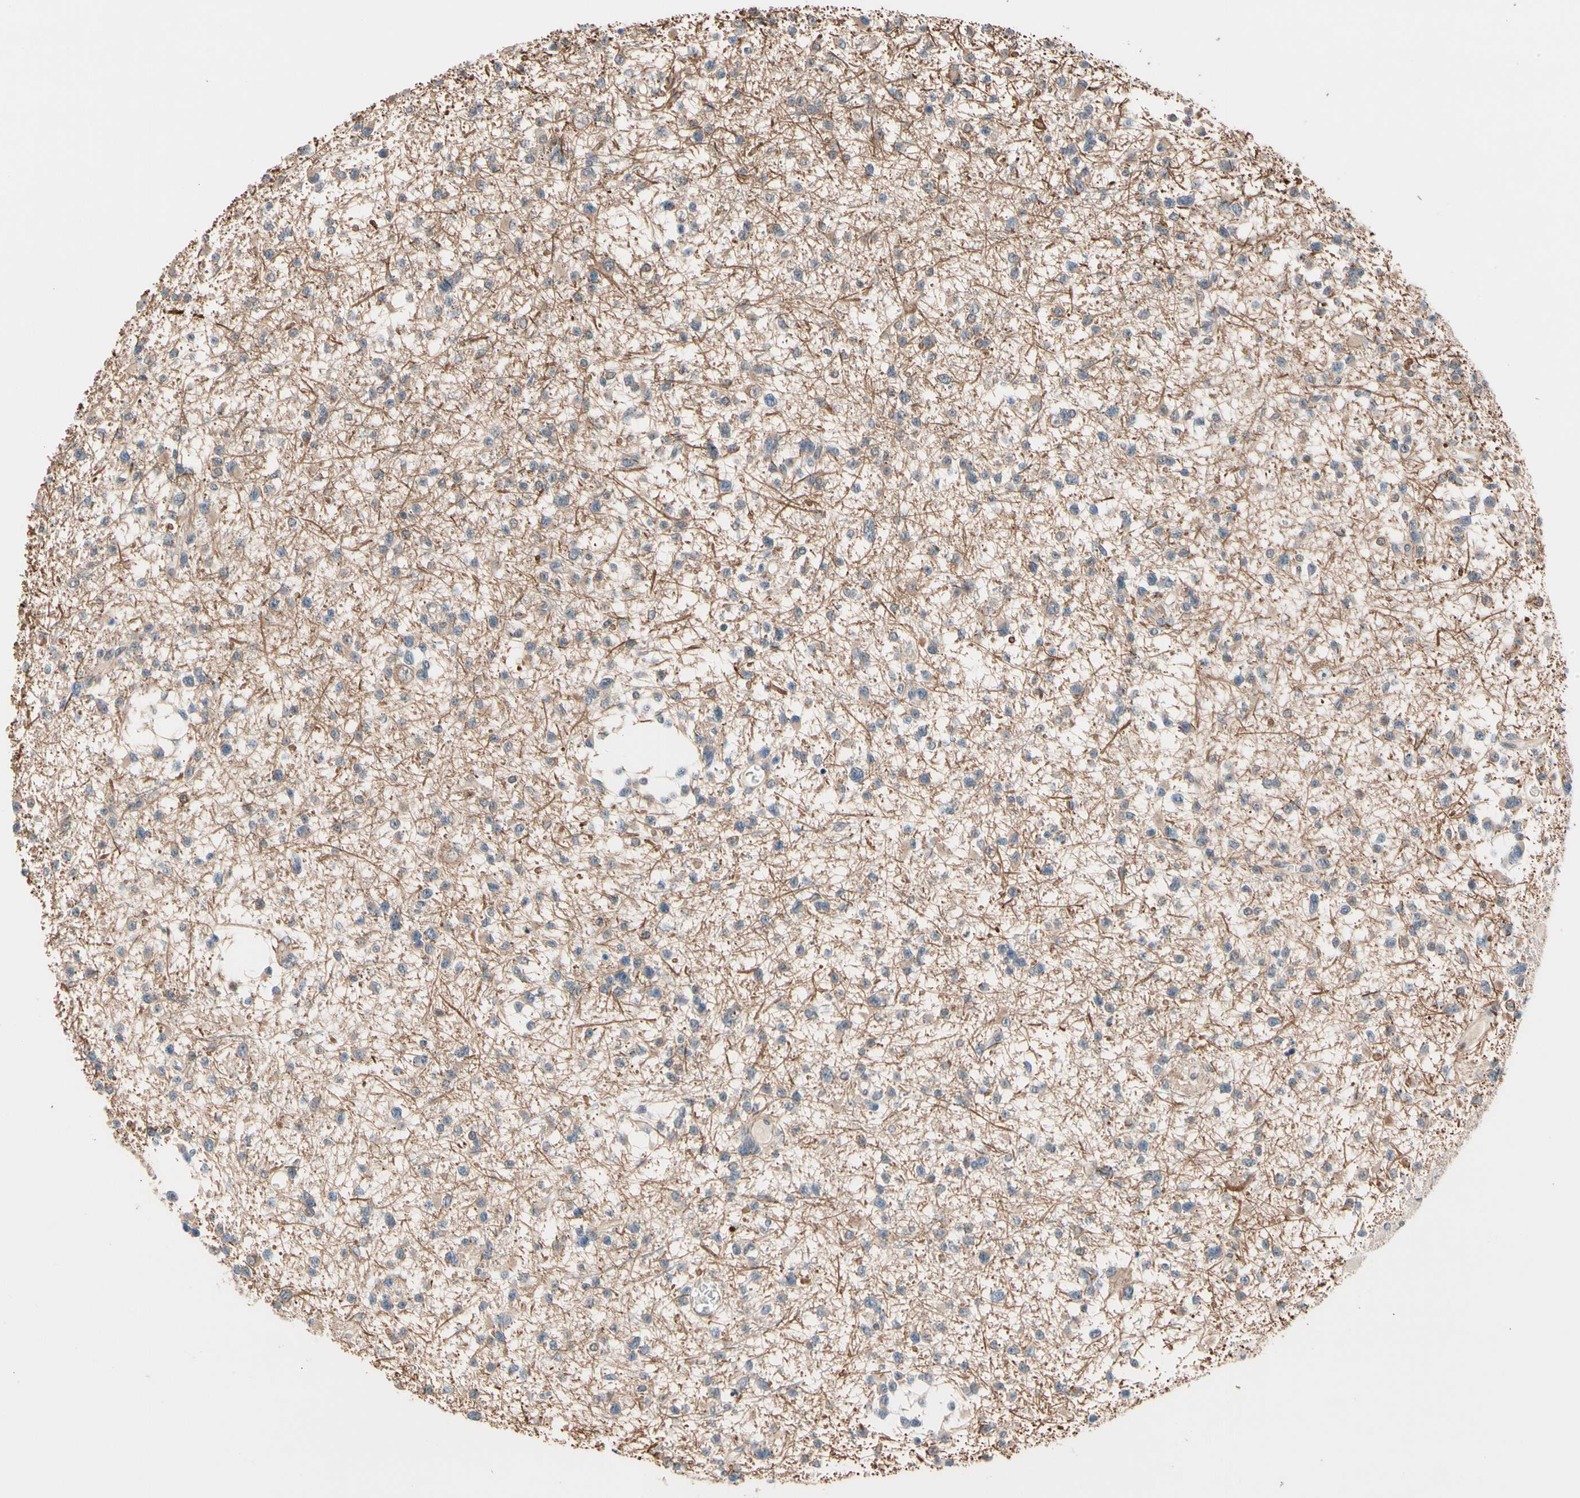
{"staining": {"intensity": "weak", "quantity": "25%-75%", "location": "cytoplasmic/membranous"}, "tissue": "glioma", "cell_type": "Tumor cells", "image_type": "cancer", "snomed": [{"axis": "morphology", "description": "Glioma, malignant, Low grade"}, {"axis": "topography", "description": "Brain"}], "caption": "A histopathology image showing weak cytoplasmic/membranous expression in approximately 25%-75% of tumor cells in low-grade glioma (malignant), as visualized by brown immunohistochemical staining.", "gene": "NGEF", "patient": {"sex": "female", "age": 22}}